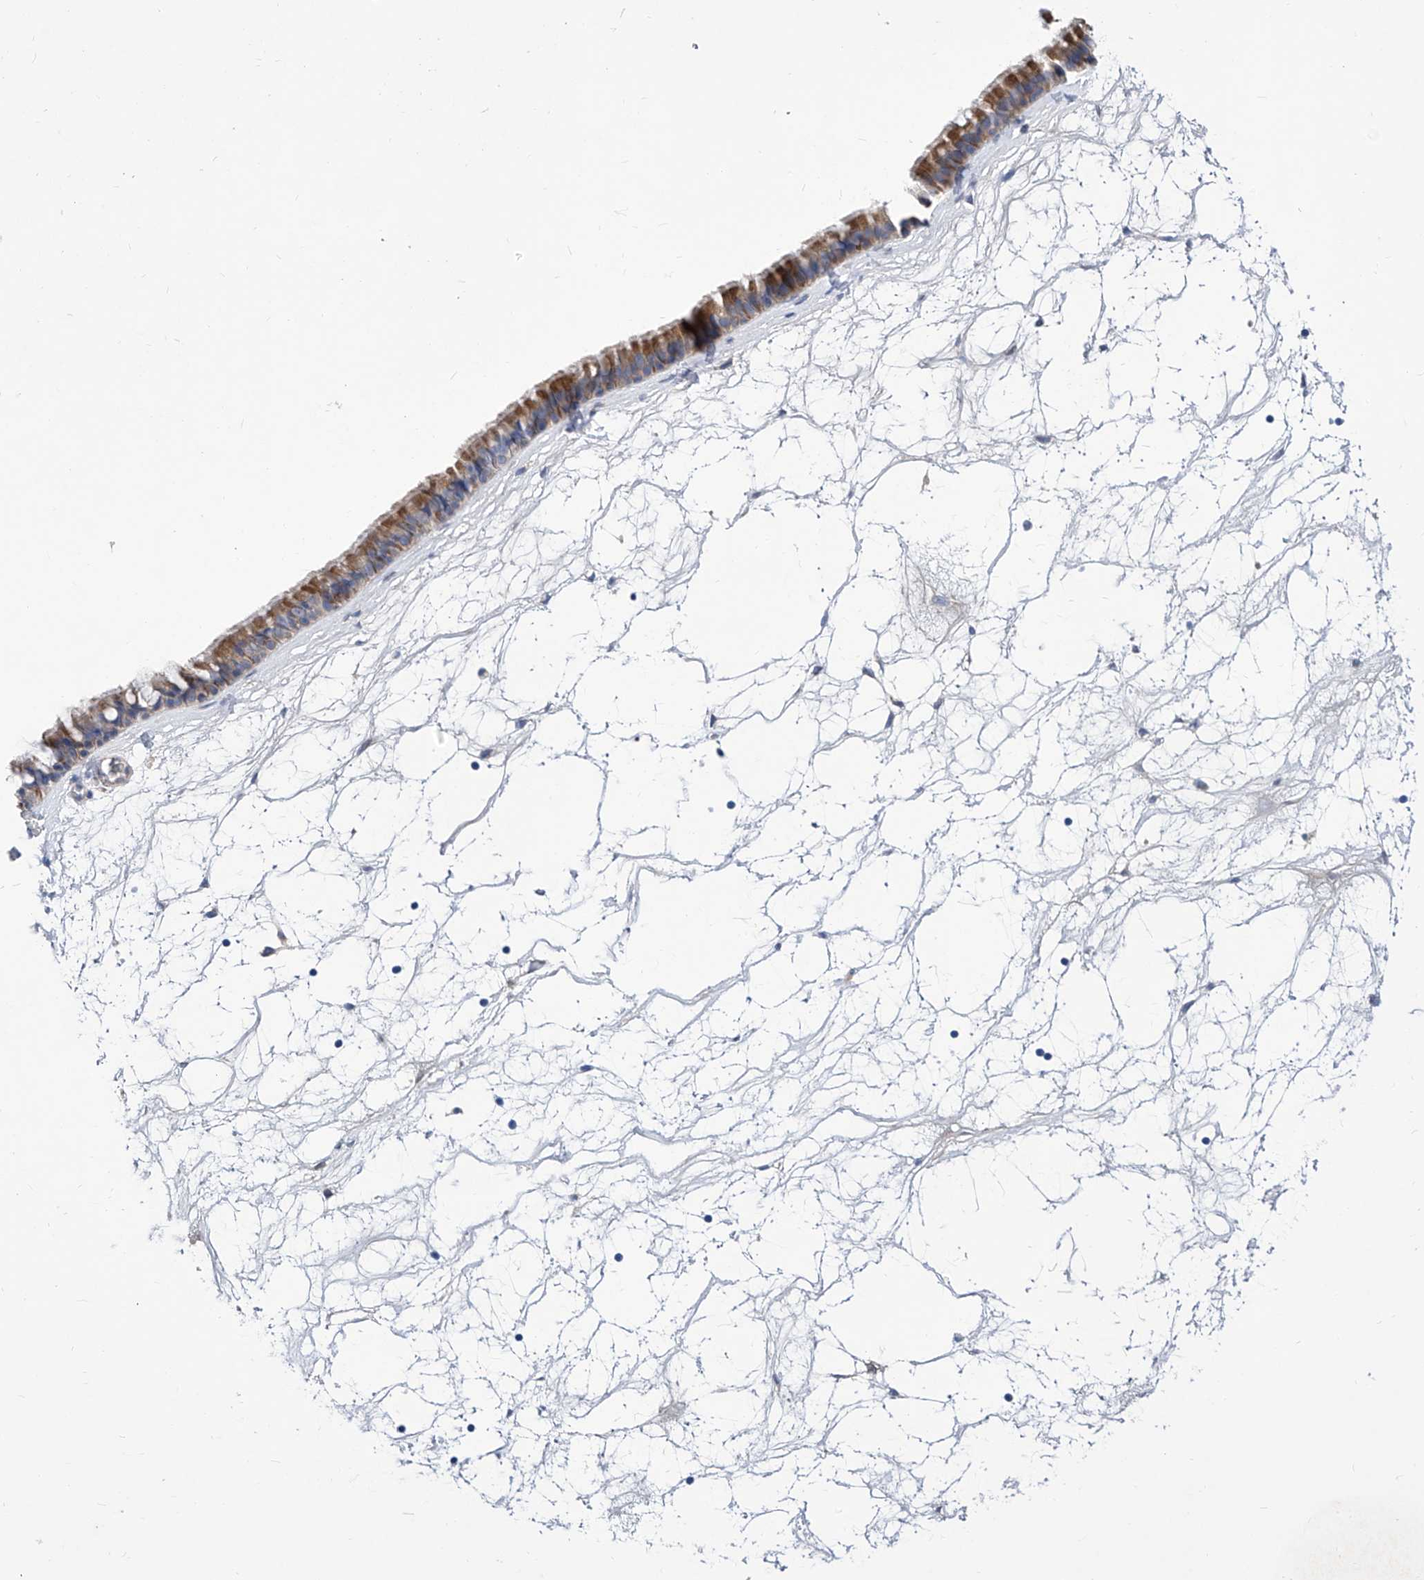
{"staining": {"intensity": "moderate", "quantity": ">75%", "location": "cytoplasmic/membranous"}, "tissue": "nasopharynx", "cell_type": "Respiratory epithelial cells", "image_type": "normal", "snomed": [{"axis": "morphology", "description": "Normal tissue, NOS"}, {"axis": "topography", "description": "Nasopharynx"}], "caption": "IHC of unremarkable human nasopharynx displays medium levels of moderate cytoplasmic/membranous positivity in about >75% of respiratory epithelial cells. (Brightfield microscopy of DAB IHC at high magnification).", "gene": "SRBD1", "patient": {"sex": "male", "age": 64}}